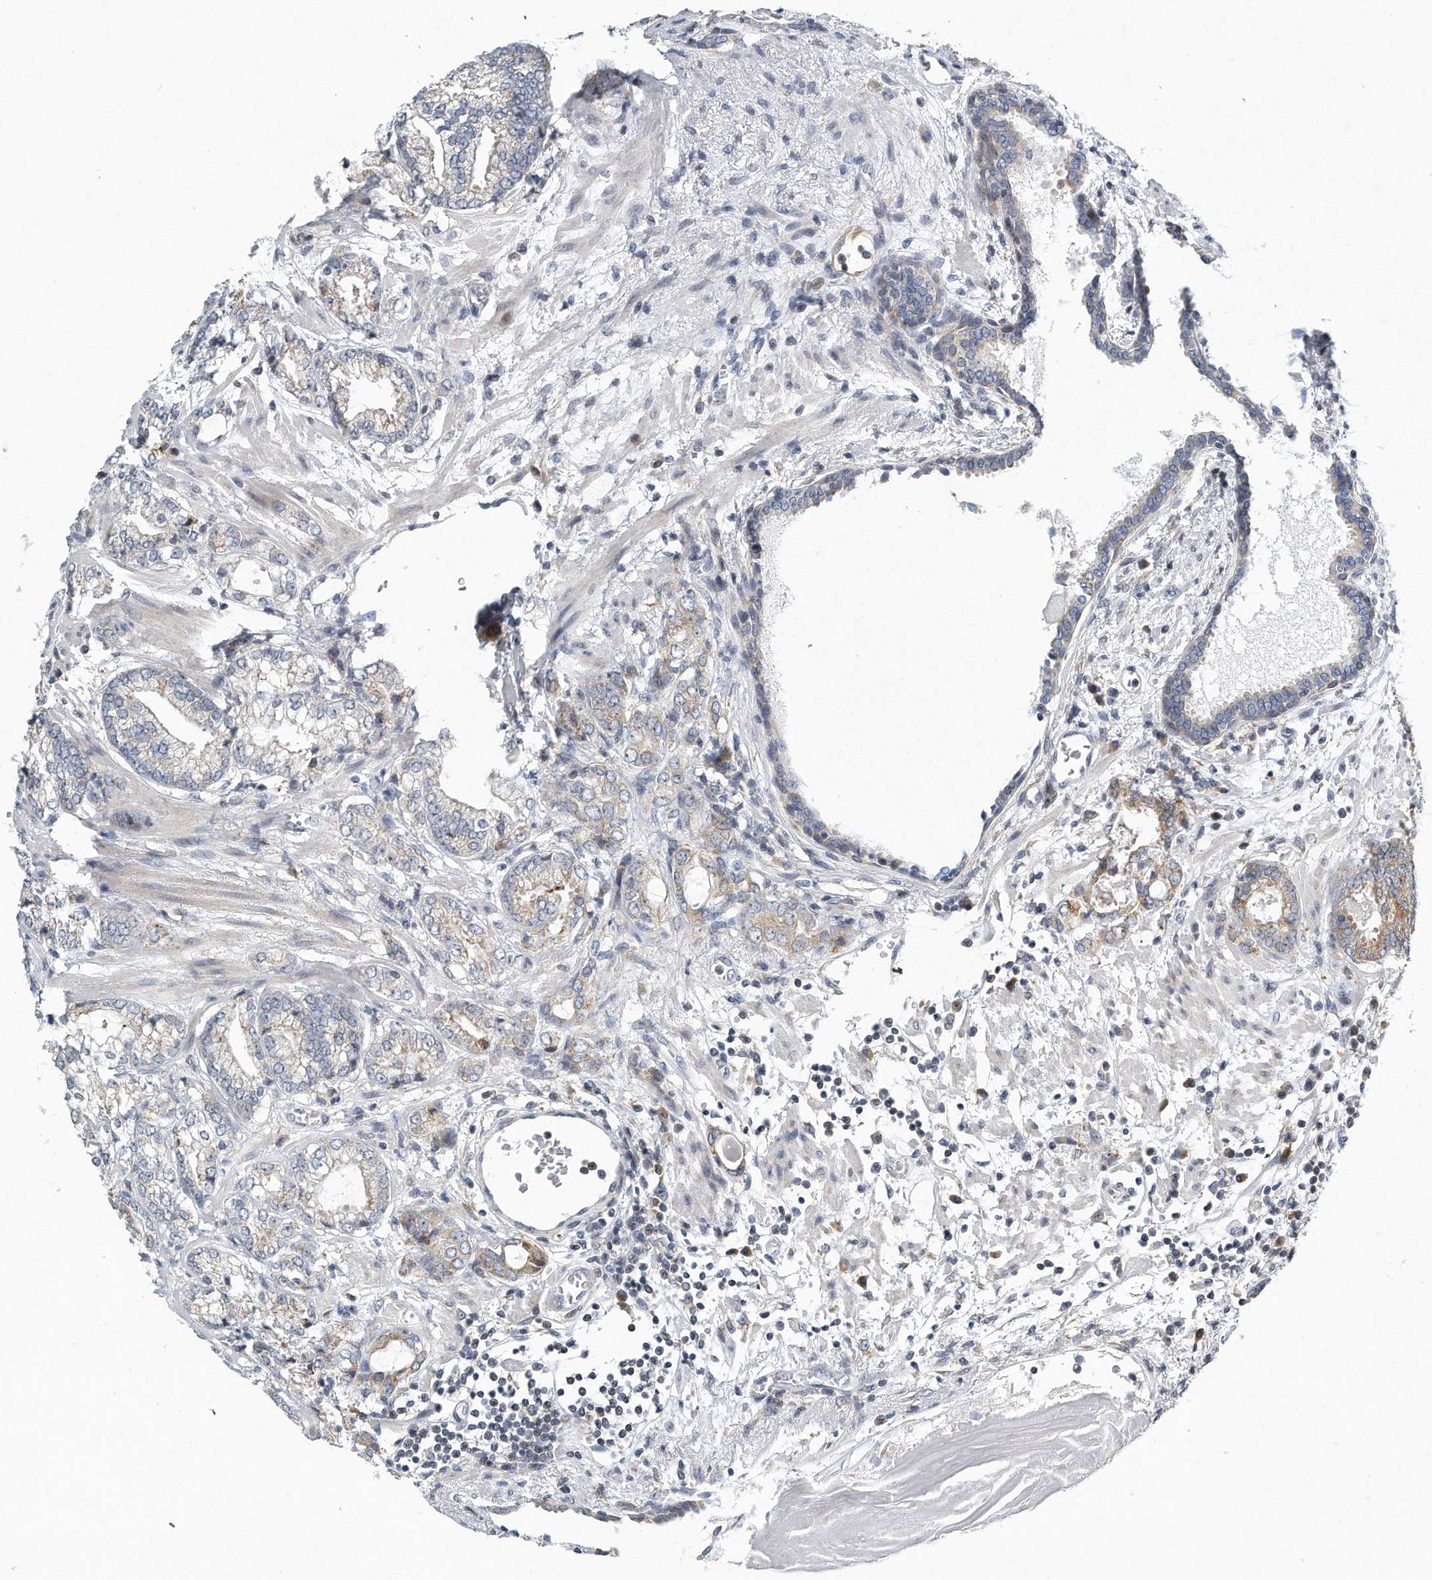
{"staining": {"intensity": "weak", "quantity": "<25%", "location": "cytoplasmic/membranous"}, "tissue": "prostate cancer", "cell_type": "Tumor cells", "image_type": "cancer", "snomed": [{"axis": "morphology", "description": "Normal morphology"}, {"axis": "morphology", "description": "Adenocarcinoma, Low grade"}, {"axis": "topography", "description": "Prostate"}], "caption": "There is no significant staining in tumor cells of adenocarcinoma (low-grade) (prostate).", "gene": "VLDLR", "patient": {"sex": "male", "age": 72}}